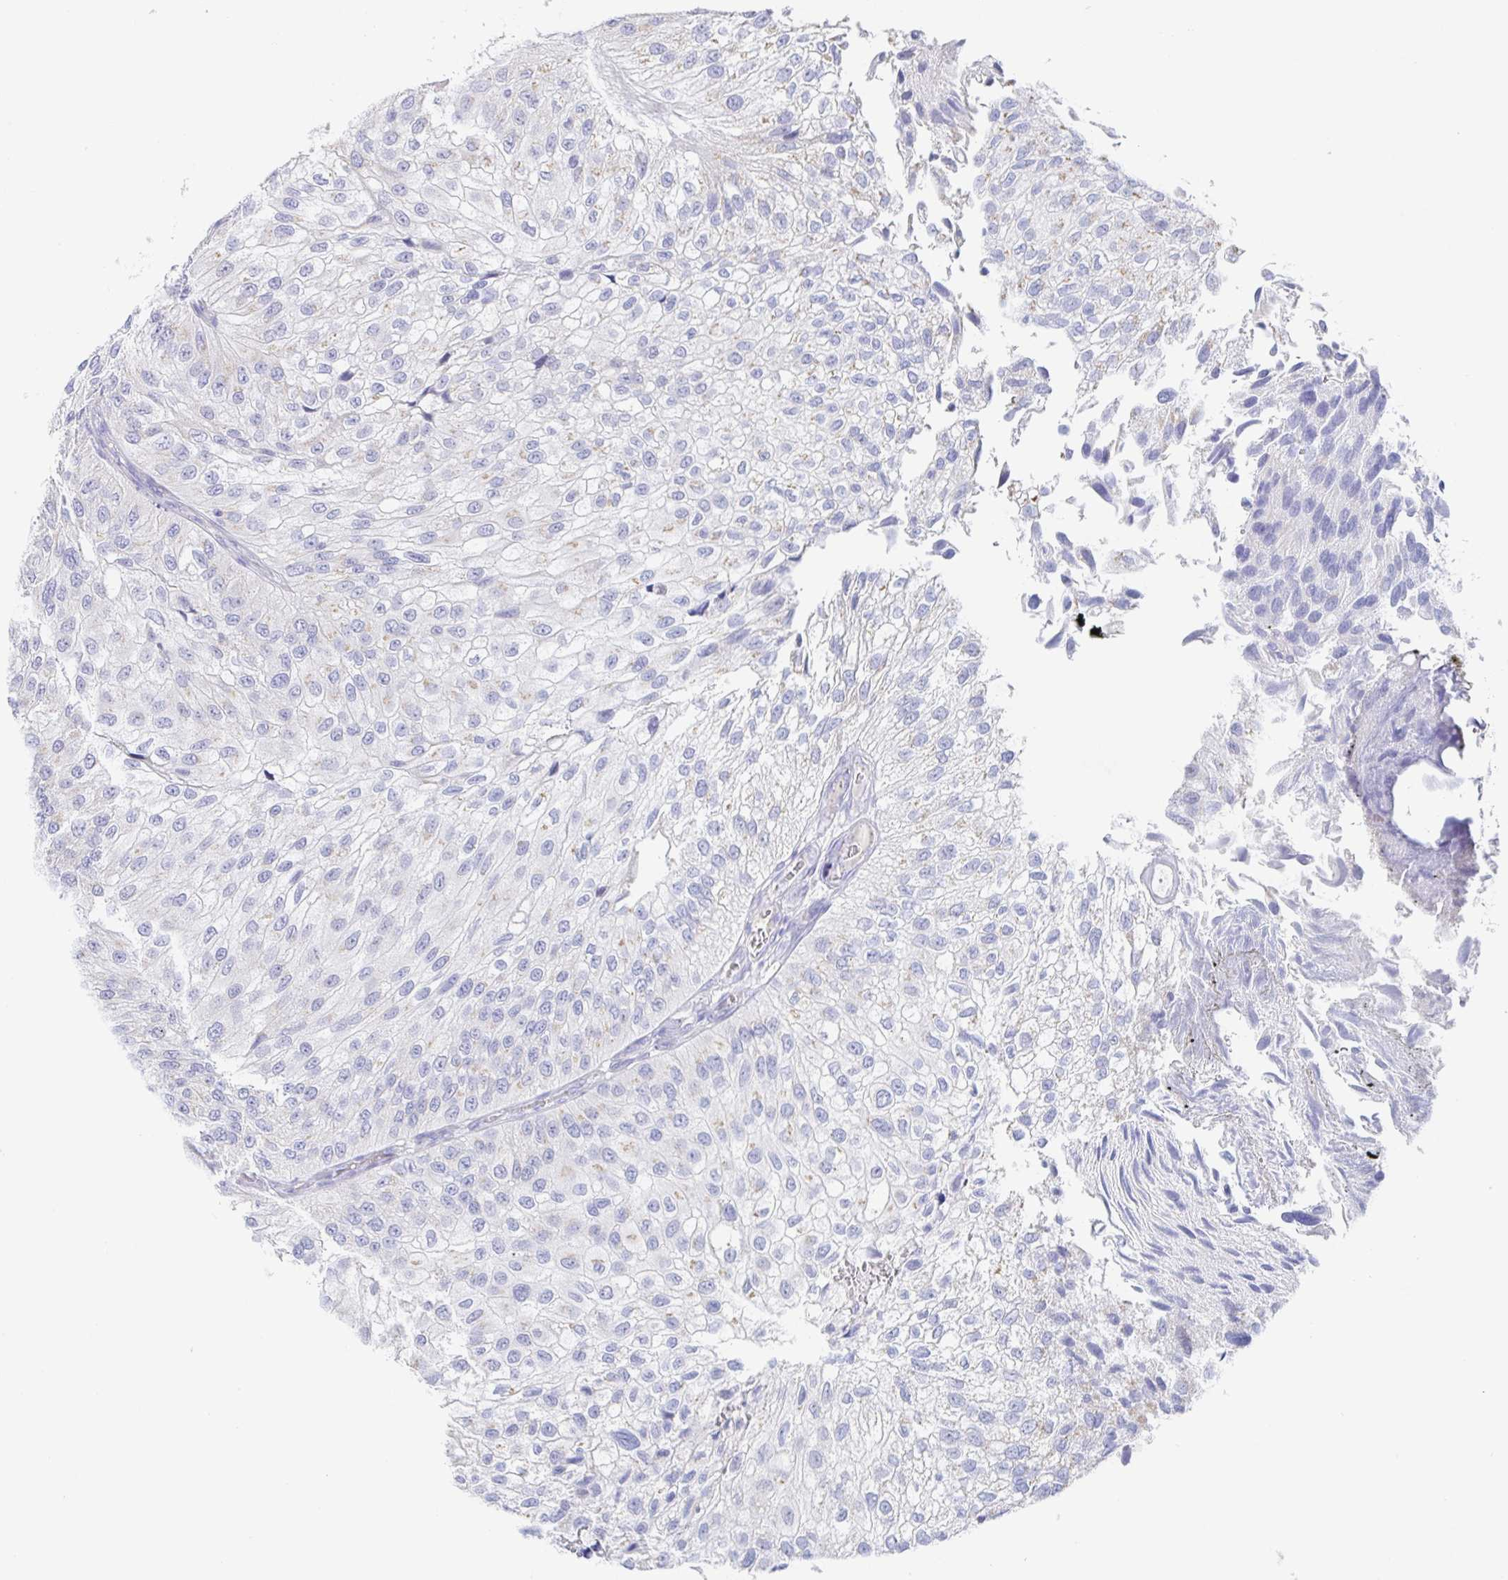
{"staining": {"intensity": "negative", "quantity": "none", "location": "none"}, "tissue": "urothelial cancer", "cell_type": "Tumor cells", "image_type": "cancer", "snomed": [{"axis": "morphology", "description": "Urothelial carcinoma, NOS"}, {"axis": "topography", "description": "Urinary bladder"}], "caption": "A micrograph of transitional cell carcinoma stained for a protein exhibits no brown staining in tumor cells.", "gene": "SIAH3", "patient": {"sex": "male", "age": 87}}